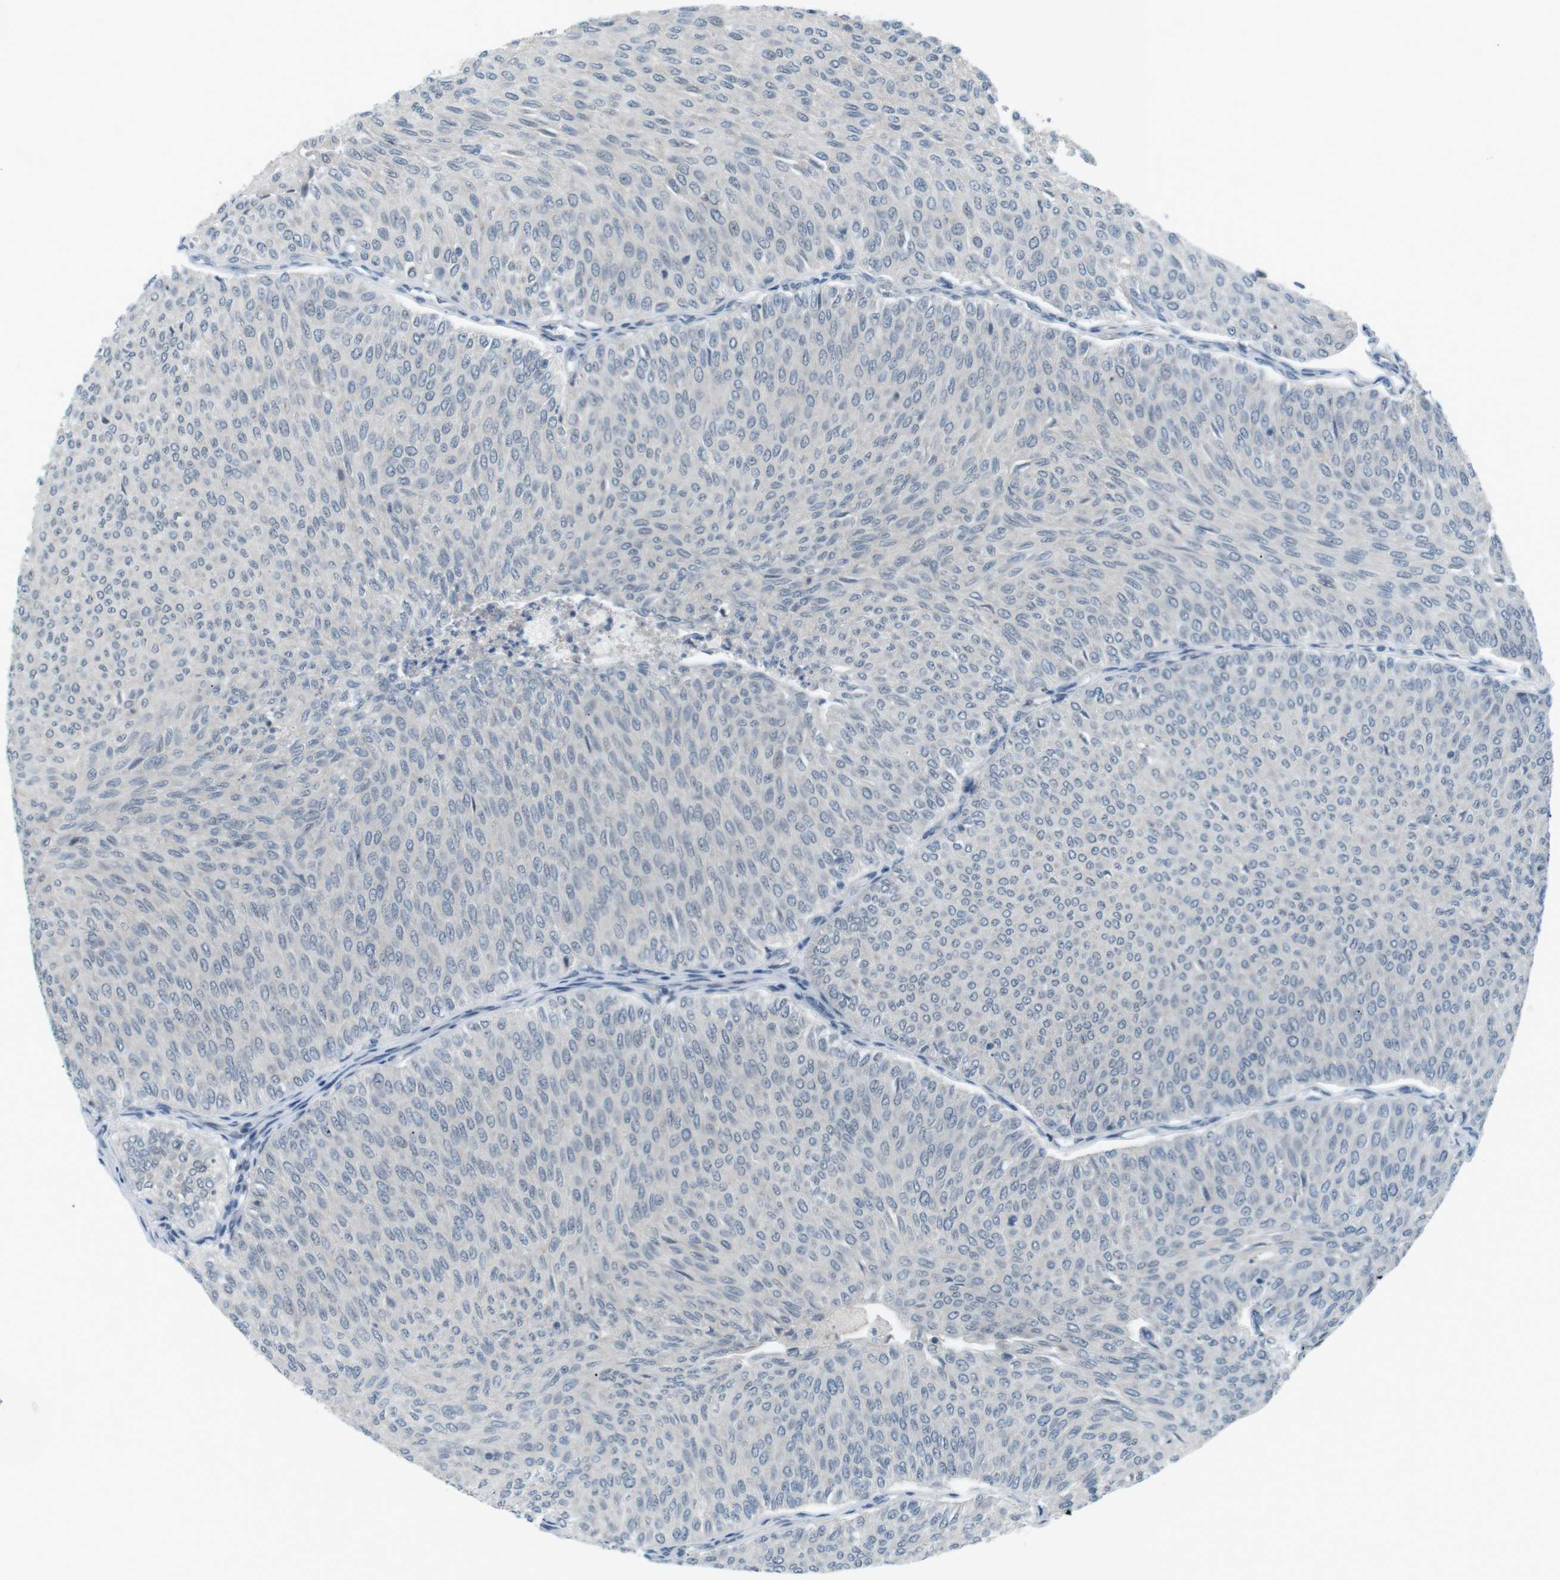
{"staining": {"intensity": "negative", "quantity": "none", "location": "none"}, "tissue": "urothelial cancer", "cell_type": "Tumor cells", "image_type": "cancer", "snomed": [{"axis": "morphology", "description": "Urothelial carcinoma, Low grade"}, {"axis": "topography", "description": "Urinary bladder"}], "caption": "DAB immunohistochemical staining of urothelial cancer demonstrates no significant staining in tumor cells.", "gene": "RTN3", "patient": {"sex": "male", "age": 78}}